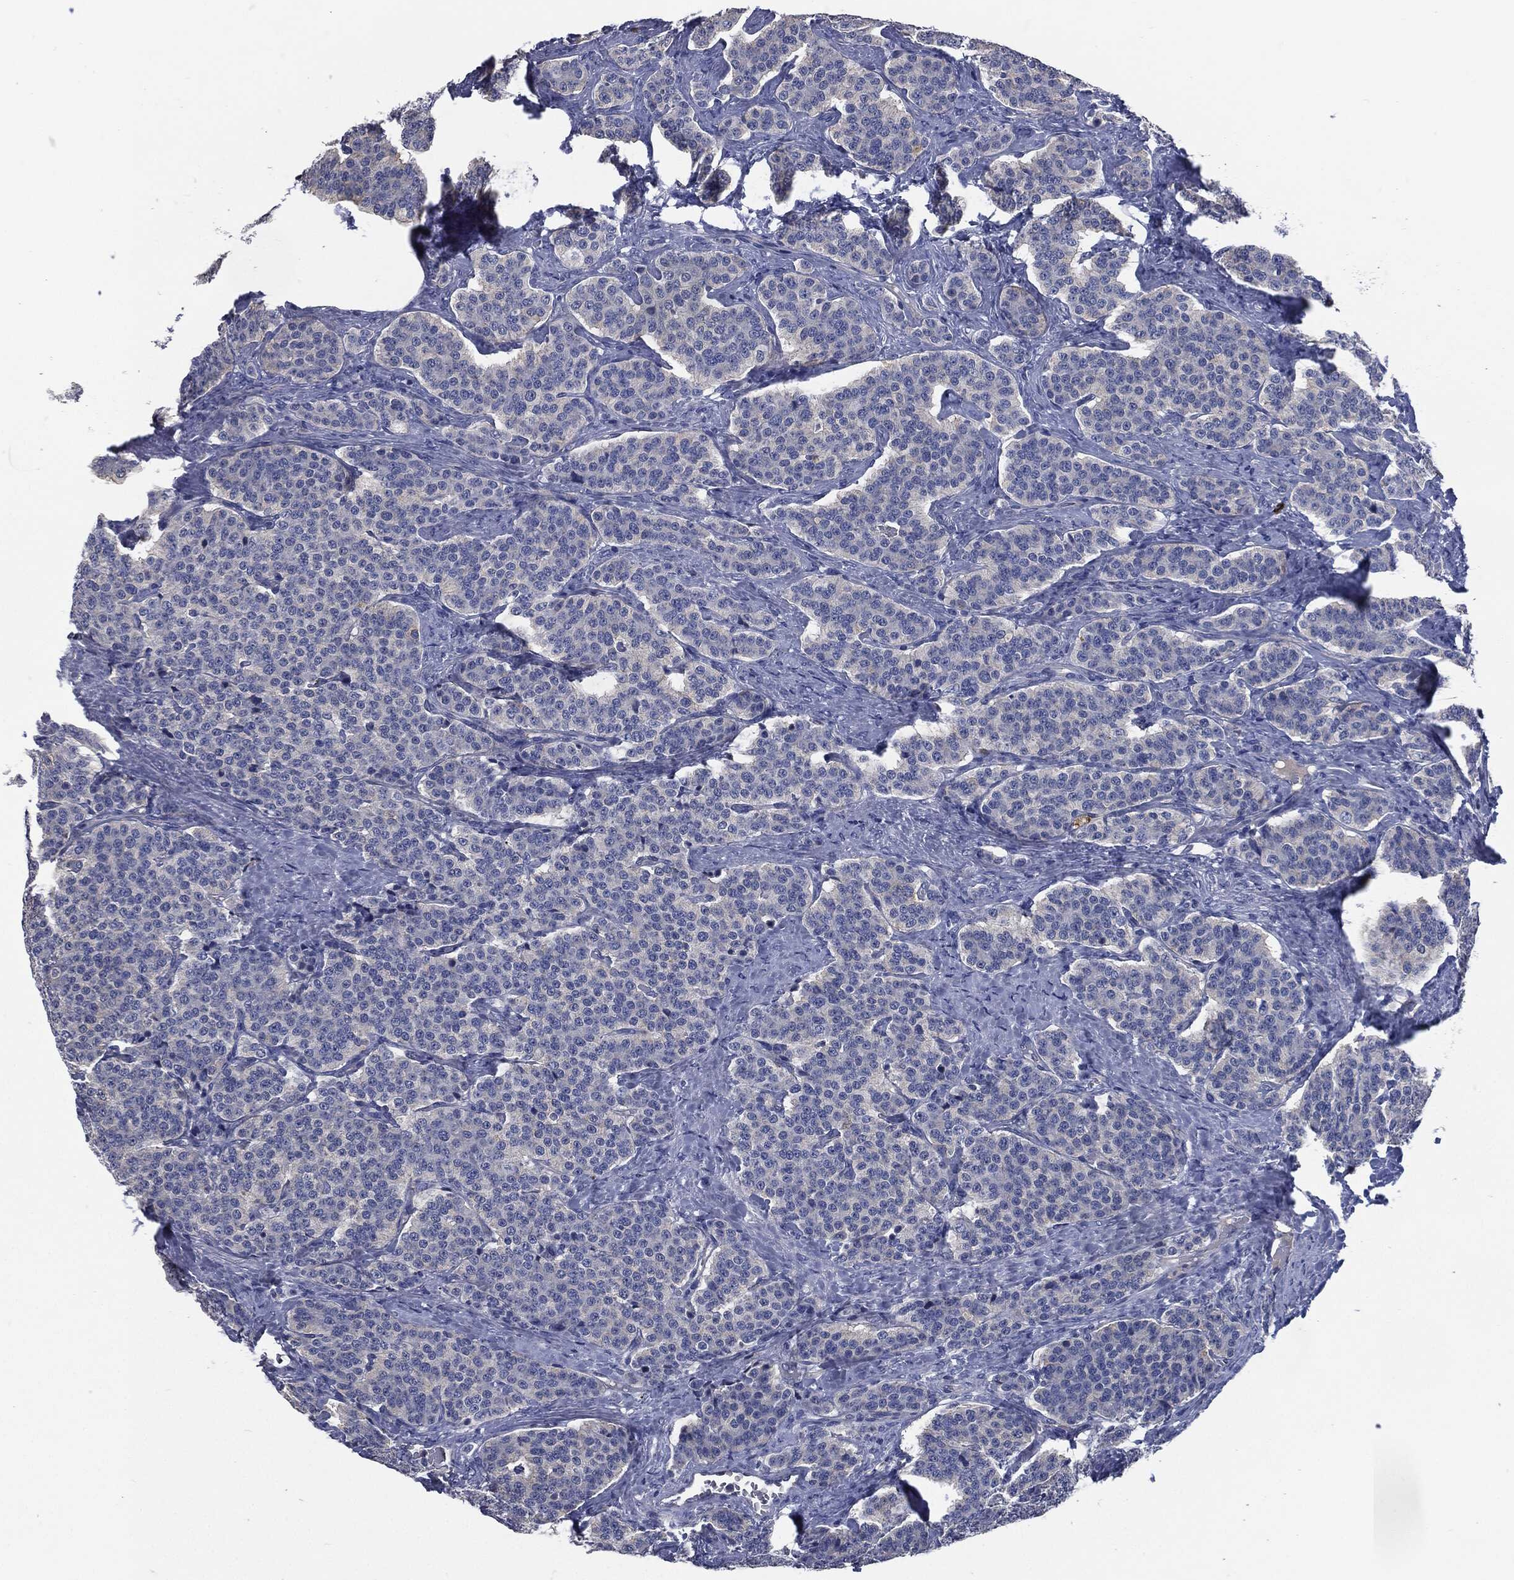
{"staining": {"intensity": "negative", "quantity": "none", "location": "none"}, "tissue": "carcinoid", "cell_type": "Tumor cells", "image_type": "cancer", "snomed": [{"axis": "morphology", "description": "Carcinoid, malignant, NOS"}, {"axis": "topography", "description": "Small intestine"}], "caption": "This histopathology image is of carcinoid stained with IHC to label a protein in brown with the nuclei are counter-stained blue. There is no staining in tumor cells.", "gene": "CD27", "patient": {"sex": "female", "age": 58}}